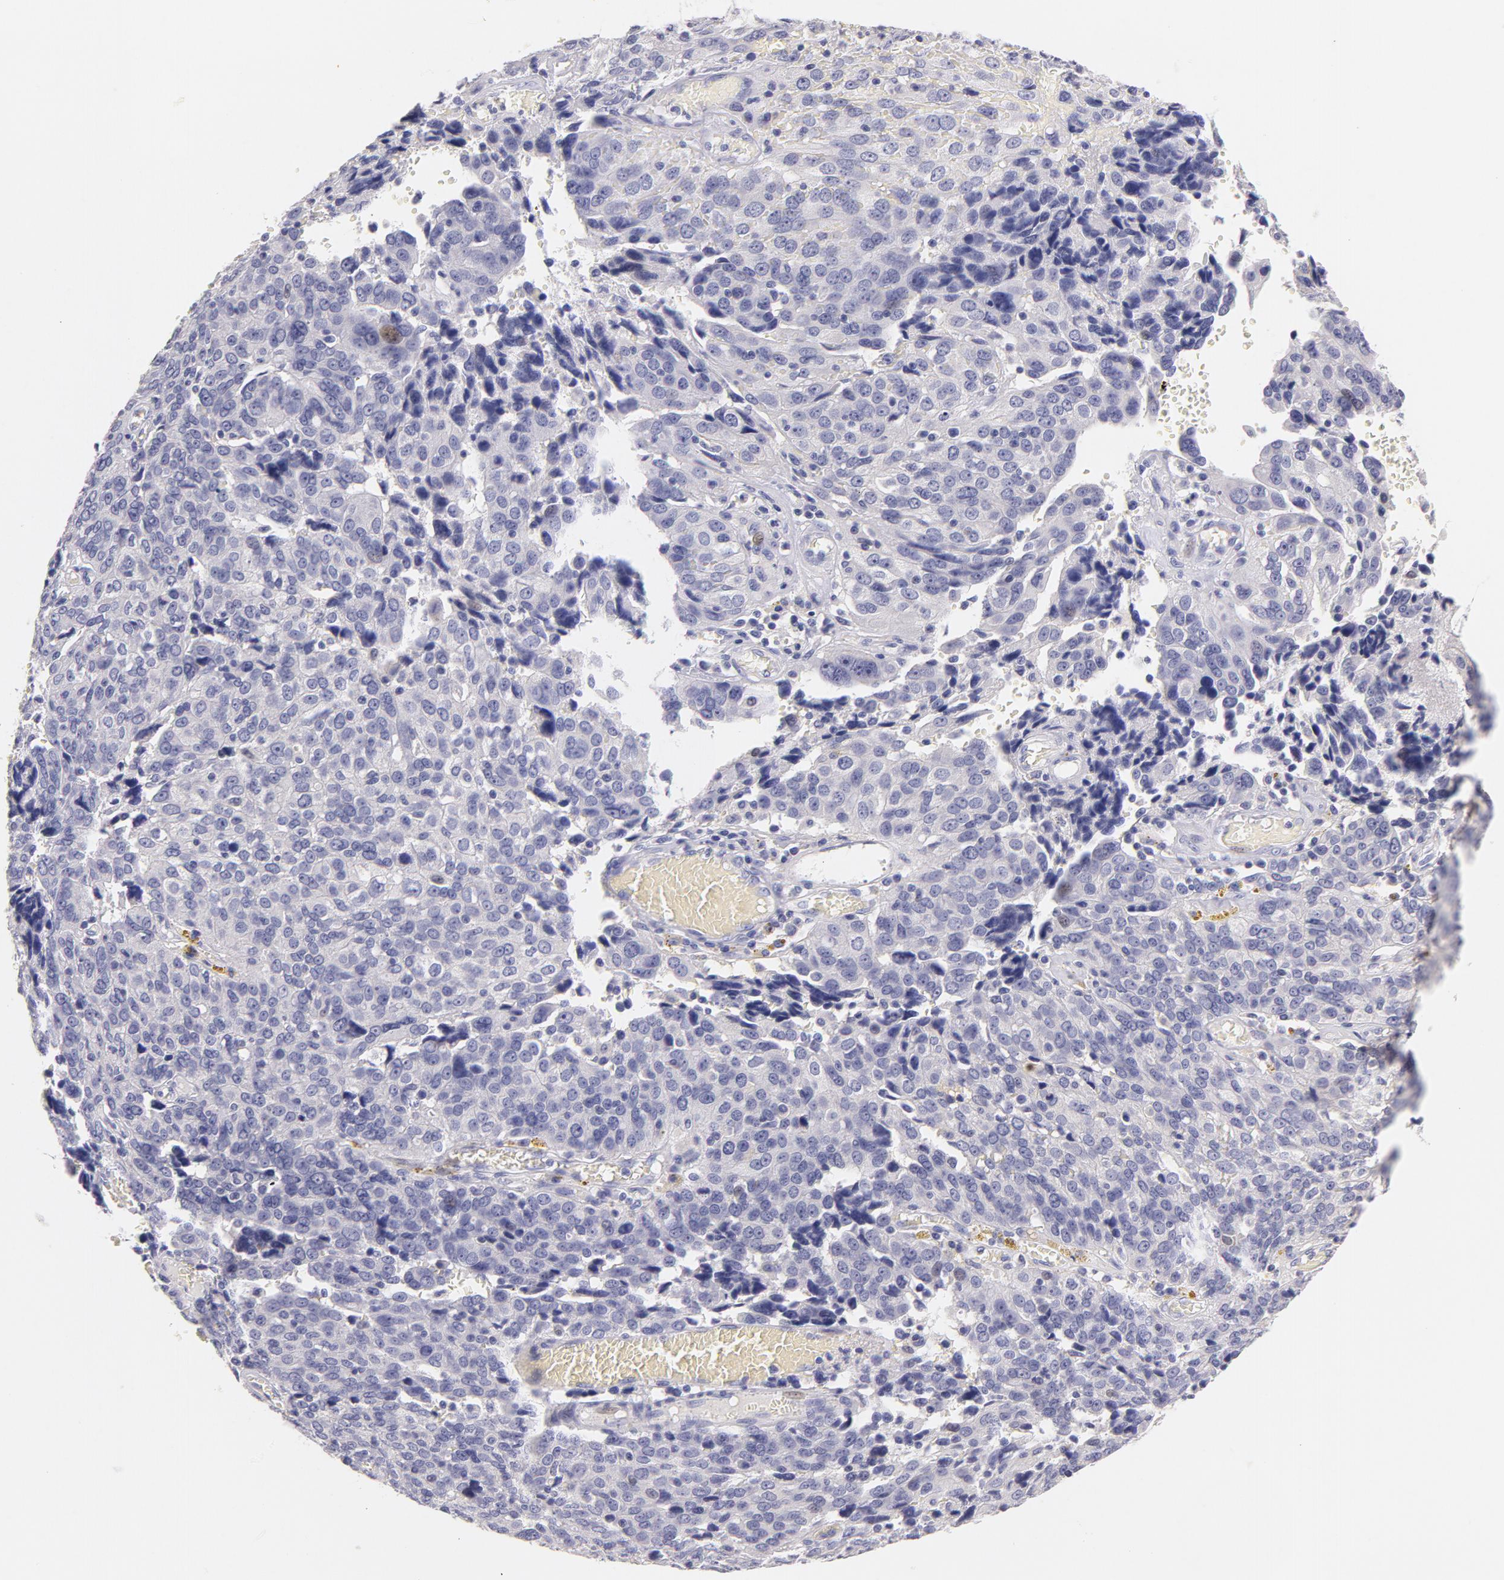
{"staining": {"intensity": "negative", "quantity": "none", "location": "none"}, "tissue": "ovarian cancer", "cell_type": "Tumor cells", "image_type": "cancer", "snomed": [{"axis": "morphology", "description": "Carcinoma, endometroid"}, {"axis": "topography", "description": "Ovary"}], "caption": "DAB (3,3'-diaminobenzidine) immunohistochemical staining of human ovarian cancer displays no significant expression in tumor cells. (DAB immunohistochemistry visualized using brightfield microscopy, high magnification).", "gene": "CD44", "patient": {"sex": "female", "age": 75}}